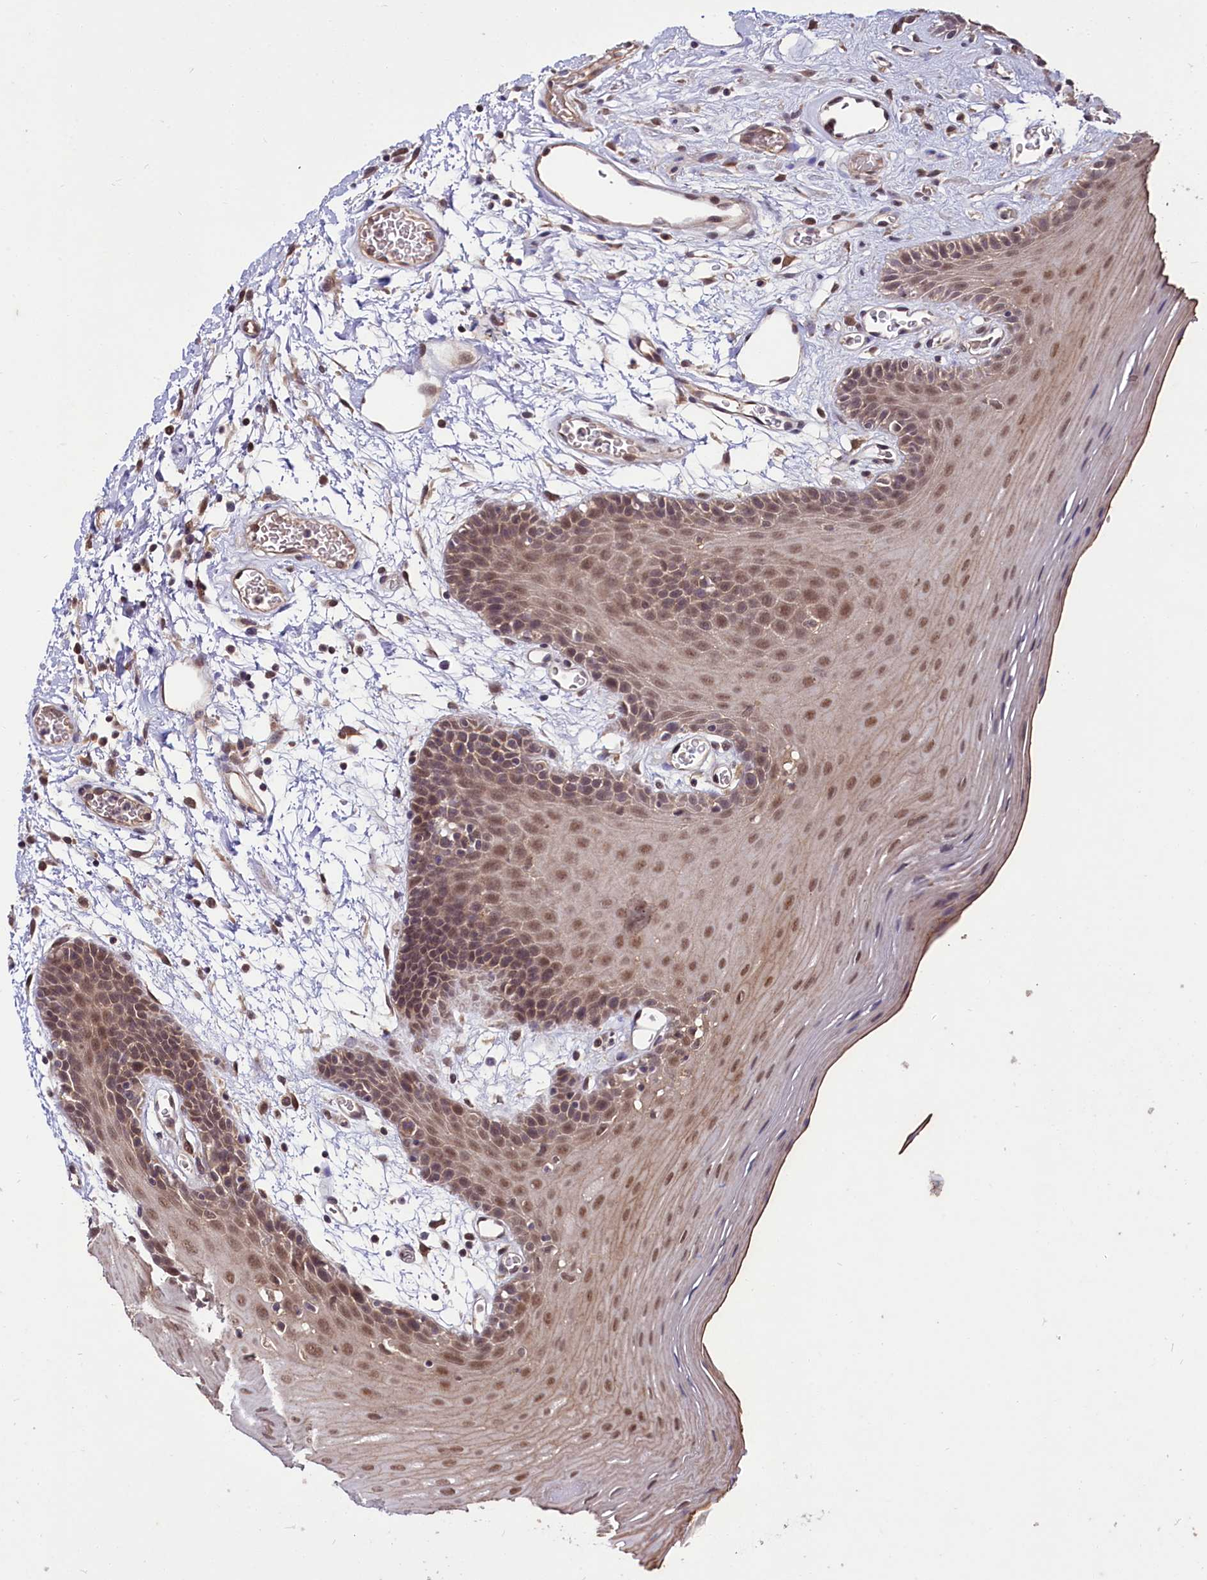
{"staining": {"intensity": "moderate", "quantity": ">75%", "location": "cytoplasmic/membranous,nuclear"}, "tissue": "oral mucosa", "cell_type": "Squamous epithelial cells", "image_type": "normal", "snomed": [{"axis": "morphology", "description": "Normal tissue, NOS"}, {"axis": "topography", "description": "Skeletal muscle"}, {"axis": "topography", "description": "Oral tissue"}, {"axis": "topography", "description": "Salivary gland"}, {"axis": "topography", "description": "Peripheral nerve tissue"}], "caption": "Protein expression analysis of benign human oral mucosa reveals moderate cytoplasmic/membranous,nuclear expression in about >75% of squamous epithelial cells.", "gene": "UBE3A", "patient": {"sex": "male", "age": 54}}